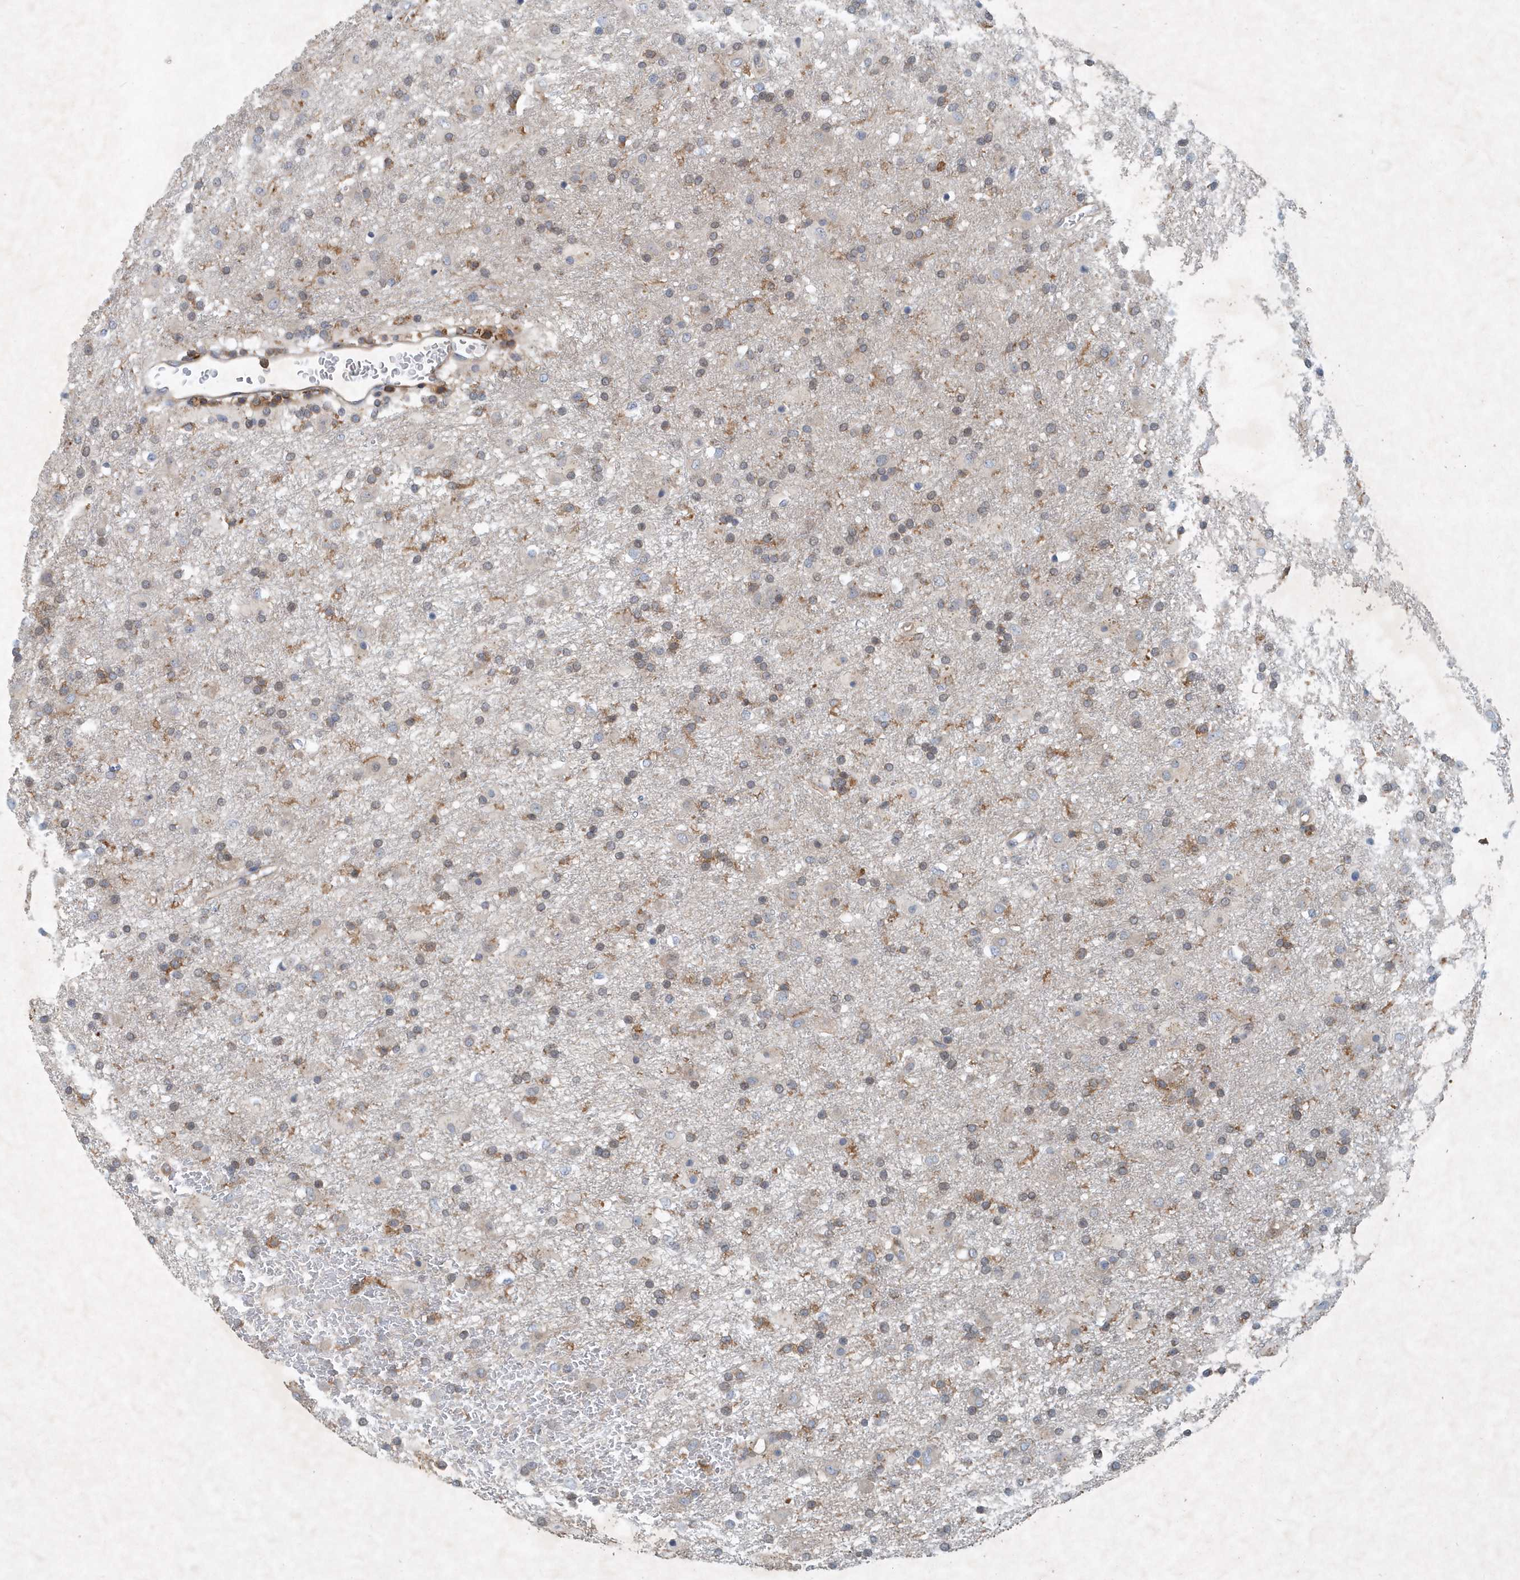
{"staining": {"intensity": "negative", "quantity": "none", "location": "none"}, "tissue": "glioma", "cell_type": "Tumor cells", "image_type": "cancer", "snomed": [{"axis": "morphology", "description": "Glioma, malignant, Low grade"}, {"axis": "topography", "description": "Brain"}], "caption": "Immunohistochemical staining of glioma reveals no significant expression in tumor cells.", "gene": "P2RY10", "patient": {"sex": "male", "age": 65}}